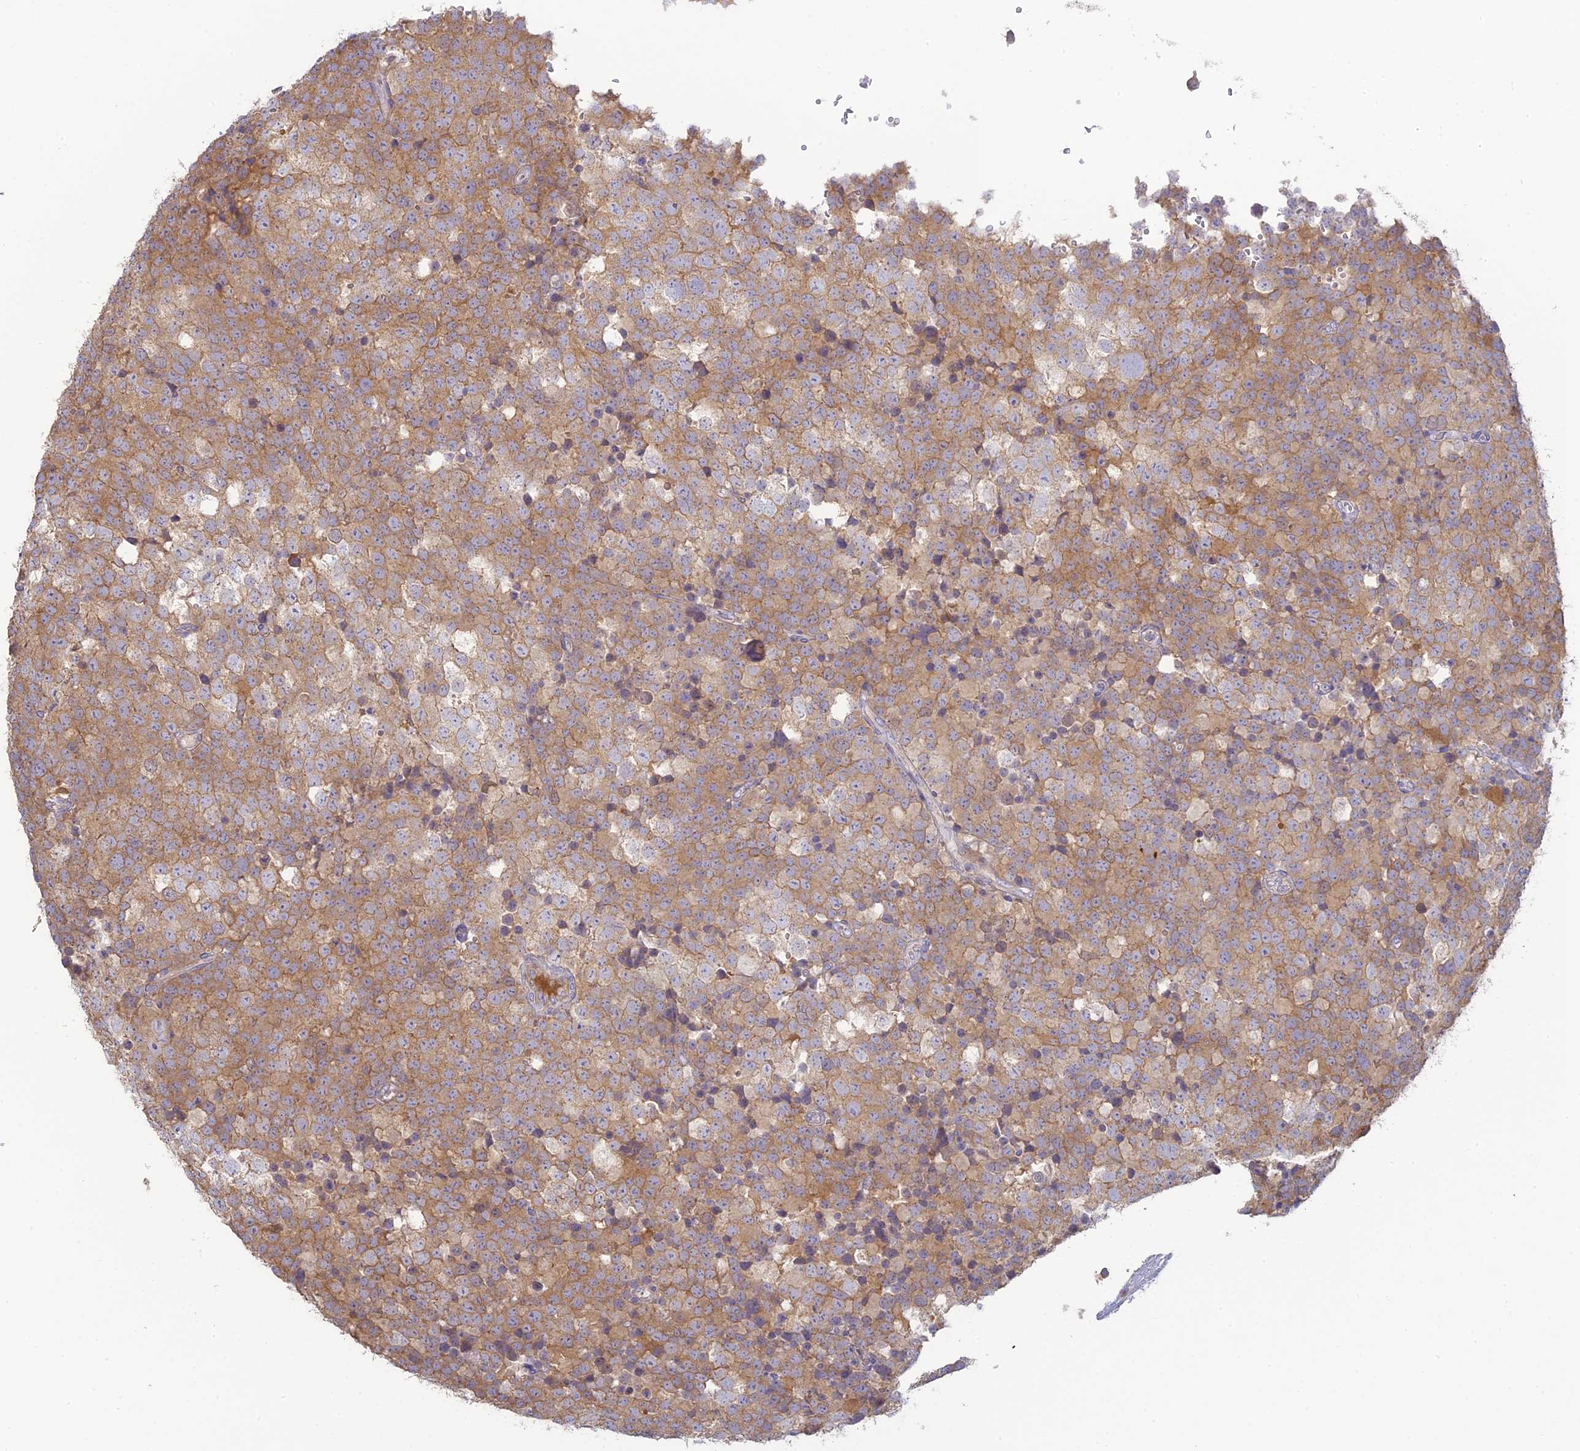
{"staining": {"intensity": "moderate", "quantity": ">75%", "location": "cytoplasmic/membranous"}, "tissue": "testis cancer", "cell_type": "Tumor cells", "image_type": "cancer", "snomed": [{"axis": "morphology", "description": "Seminoma, NOS"}, {"axis": "topography", "description": "Testis"}], "caption": "IHC of human testis cancer (seminoma) shows medium levels of moderate cytoplasmic/membranous positivity in approximately >75% of tumor cells. (DAB IHC with brightfield microscopy, high magnification).", "gene": "SFT2D2", "patient": {"sex": "male", "age": 71}}